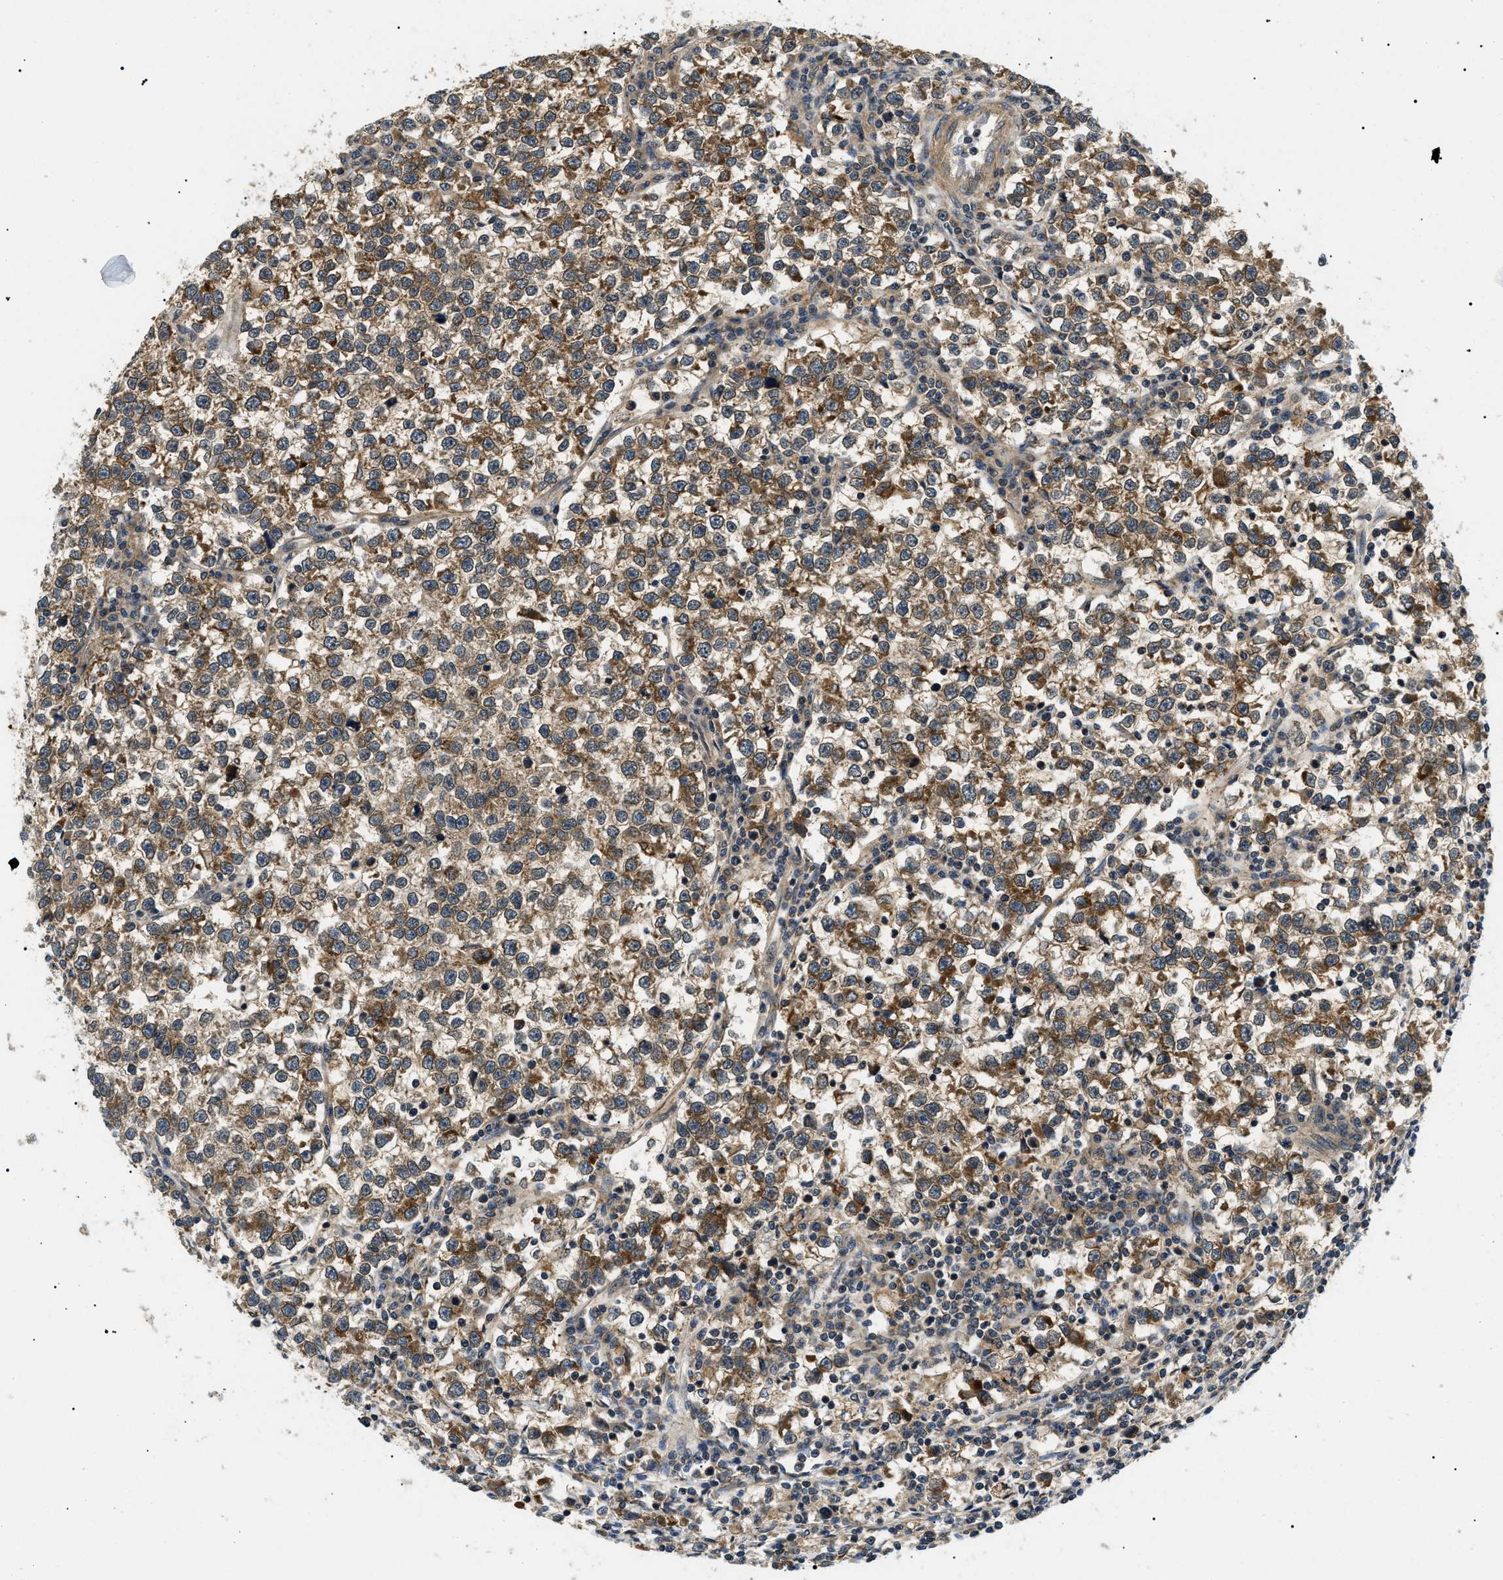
{"staining": {"intensity": "moderate", "quantity": ">75%", "location": "cytoplasmic/membranous"}, "tissue": "testis cancer", "cell_type": "Tumor cells", "image_type": "cancer", "snomed": [{"axis": "morphology", "description": "Normal tissue, NOS"}, {"axis": "morphology", "description": "Seminoma, NOS"}, {"axis": "topography", "description": "Testis"}], "caption": "A brown stain labels moderate cytoplasmic/membranous expression of a protein in human testis cancer tumor cells.", "gene": "ATP6AP1", "patient": {"sex": "male", "age": 43}}